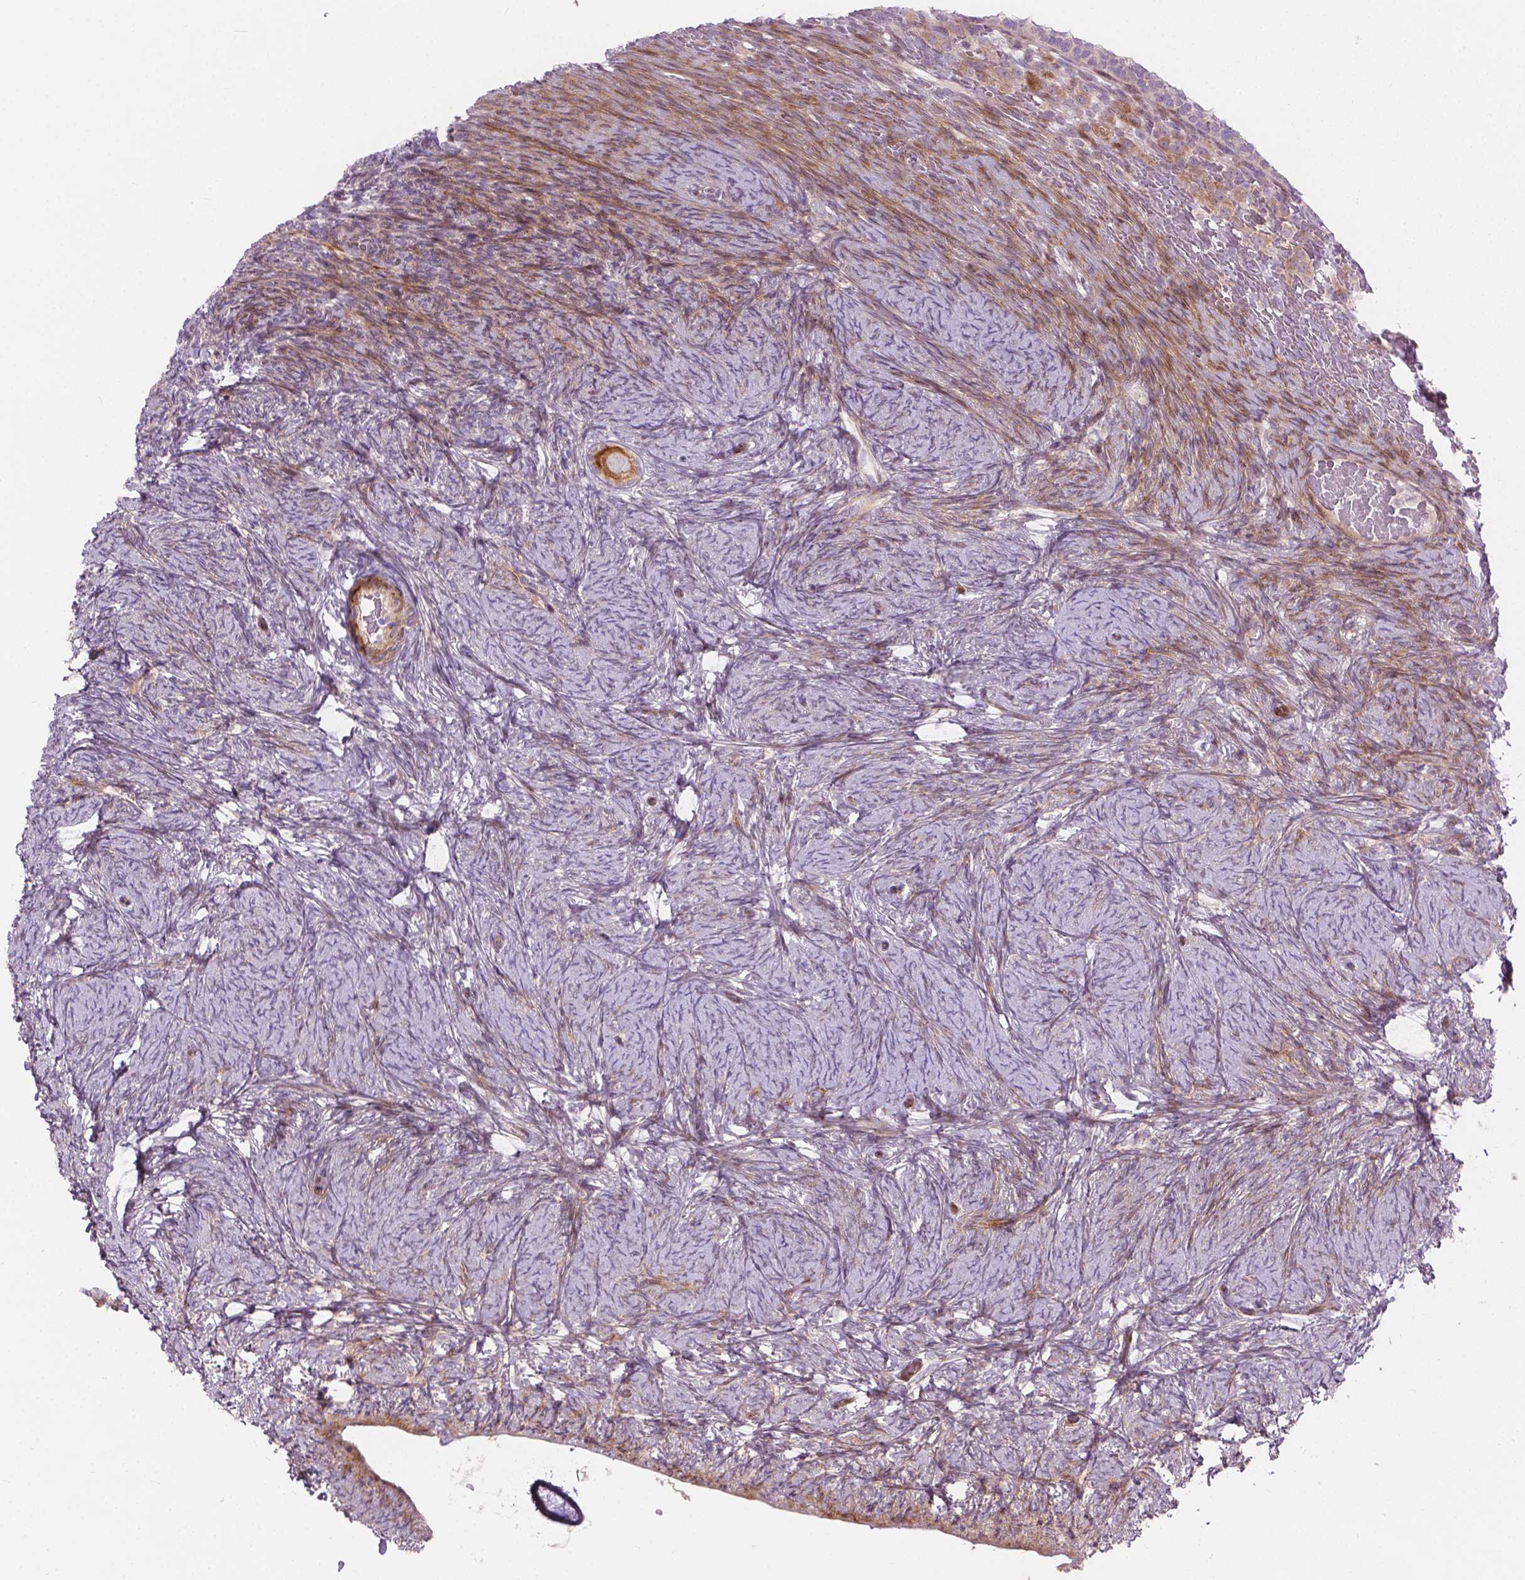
{"staining": {"intensity": "moderate", "quantity": ">75%", "location": "cytoplasmic/membranous"}, "tissue": "ovary", "cell_type": "Follicle cells", "image_type": "normal", "snomed": [{"axis": "morphology", "description": "Normal tissue, NOS"}, {"axis": "topography", "description": "Ovary"}], "caption": "This histopathology image displays unremarkable ovary stained with IHC to label a protein in brown. The cytoplasmic/membranous of follicle cells show moderate positivity for the protein. Nuclei are counter-stained blue.", "gene": "MORN1", "patient": {"sex": "female", "age": 34}}